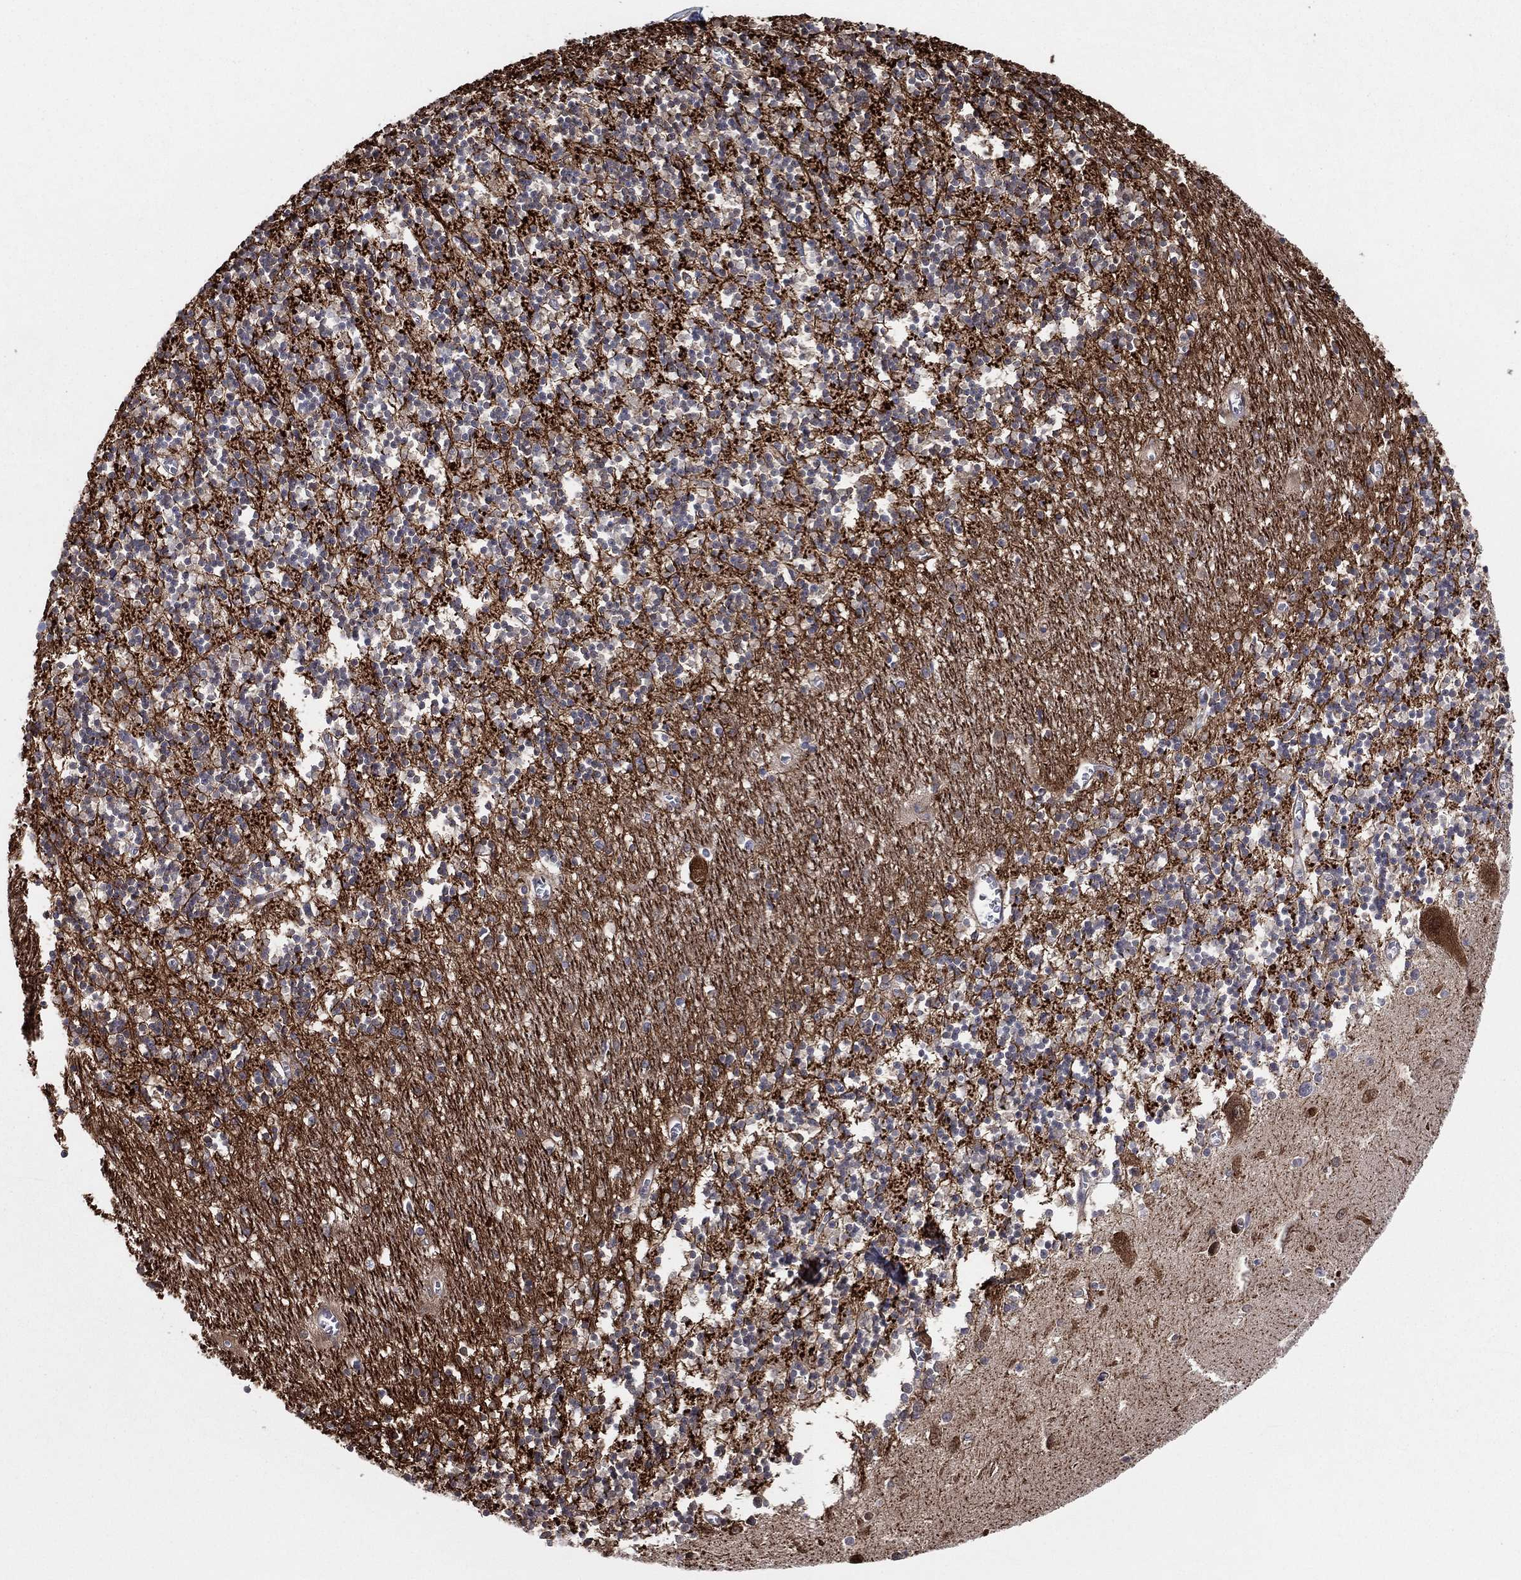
{"staining": {"intensity": "strong", "quantity": "<25%", "location": "cytoplasmic/membranous,nuclear"}, "tissue": "cerebellum", "cell_type": "Cells in granular layer", "image_type": "normal", "snomed": [{"axis": "morphology", "description": "Normal tissue, NOS"}, {"axis": "topography", "description": "Cerebellum"}], "caption": "Strong cytoplasmic/membranous,nuclear staining is appreciated in approximately <25% of cells in granular layer in benign cerebellum.", "gene": "SNCG", "patient": {"sex": "female", "age": 64}}